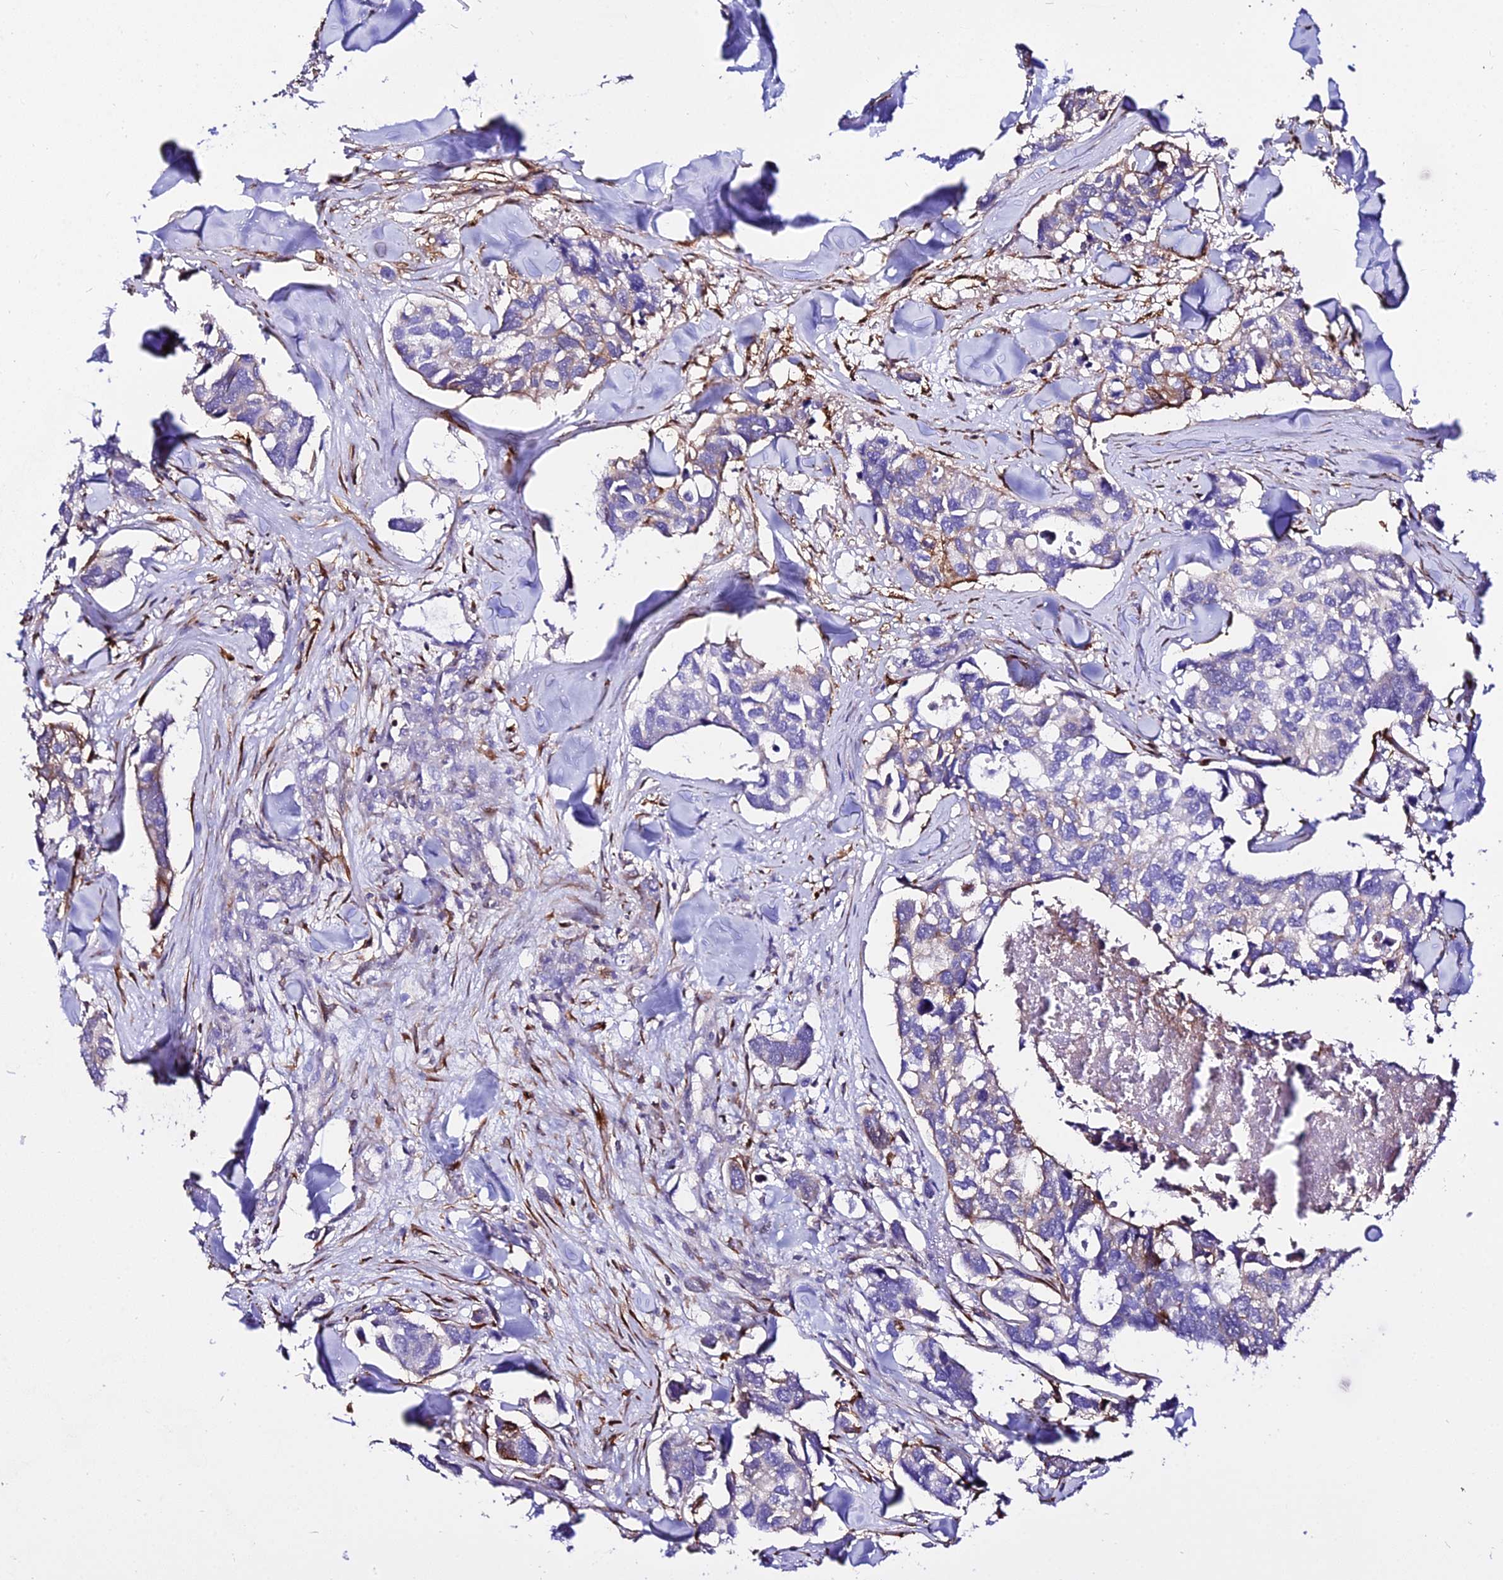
{"staining": {"intensity": "weak", "quantity": "<25%", "location": "cytoplasmic/membranous"}, "tissue": "breast cancer", "cell_type": "Tumor cells", "image_type": "cancer", "snomed": [{"axis": "morphology", "description": "Duct carcinoma"}, {"axis": "topography", "description": "Breast"}], "caption": "Immunohistochemical staining of breast cancer reveals no significant positivity in tumor cells.", "gene": "CSRP1", "patient": {"sex": "female", "age": 83}}